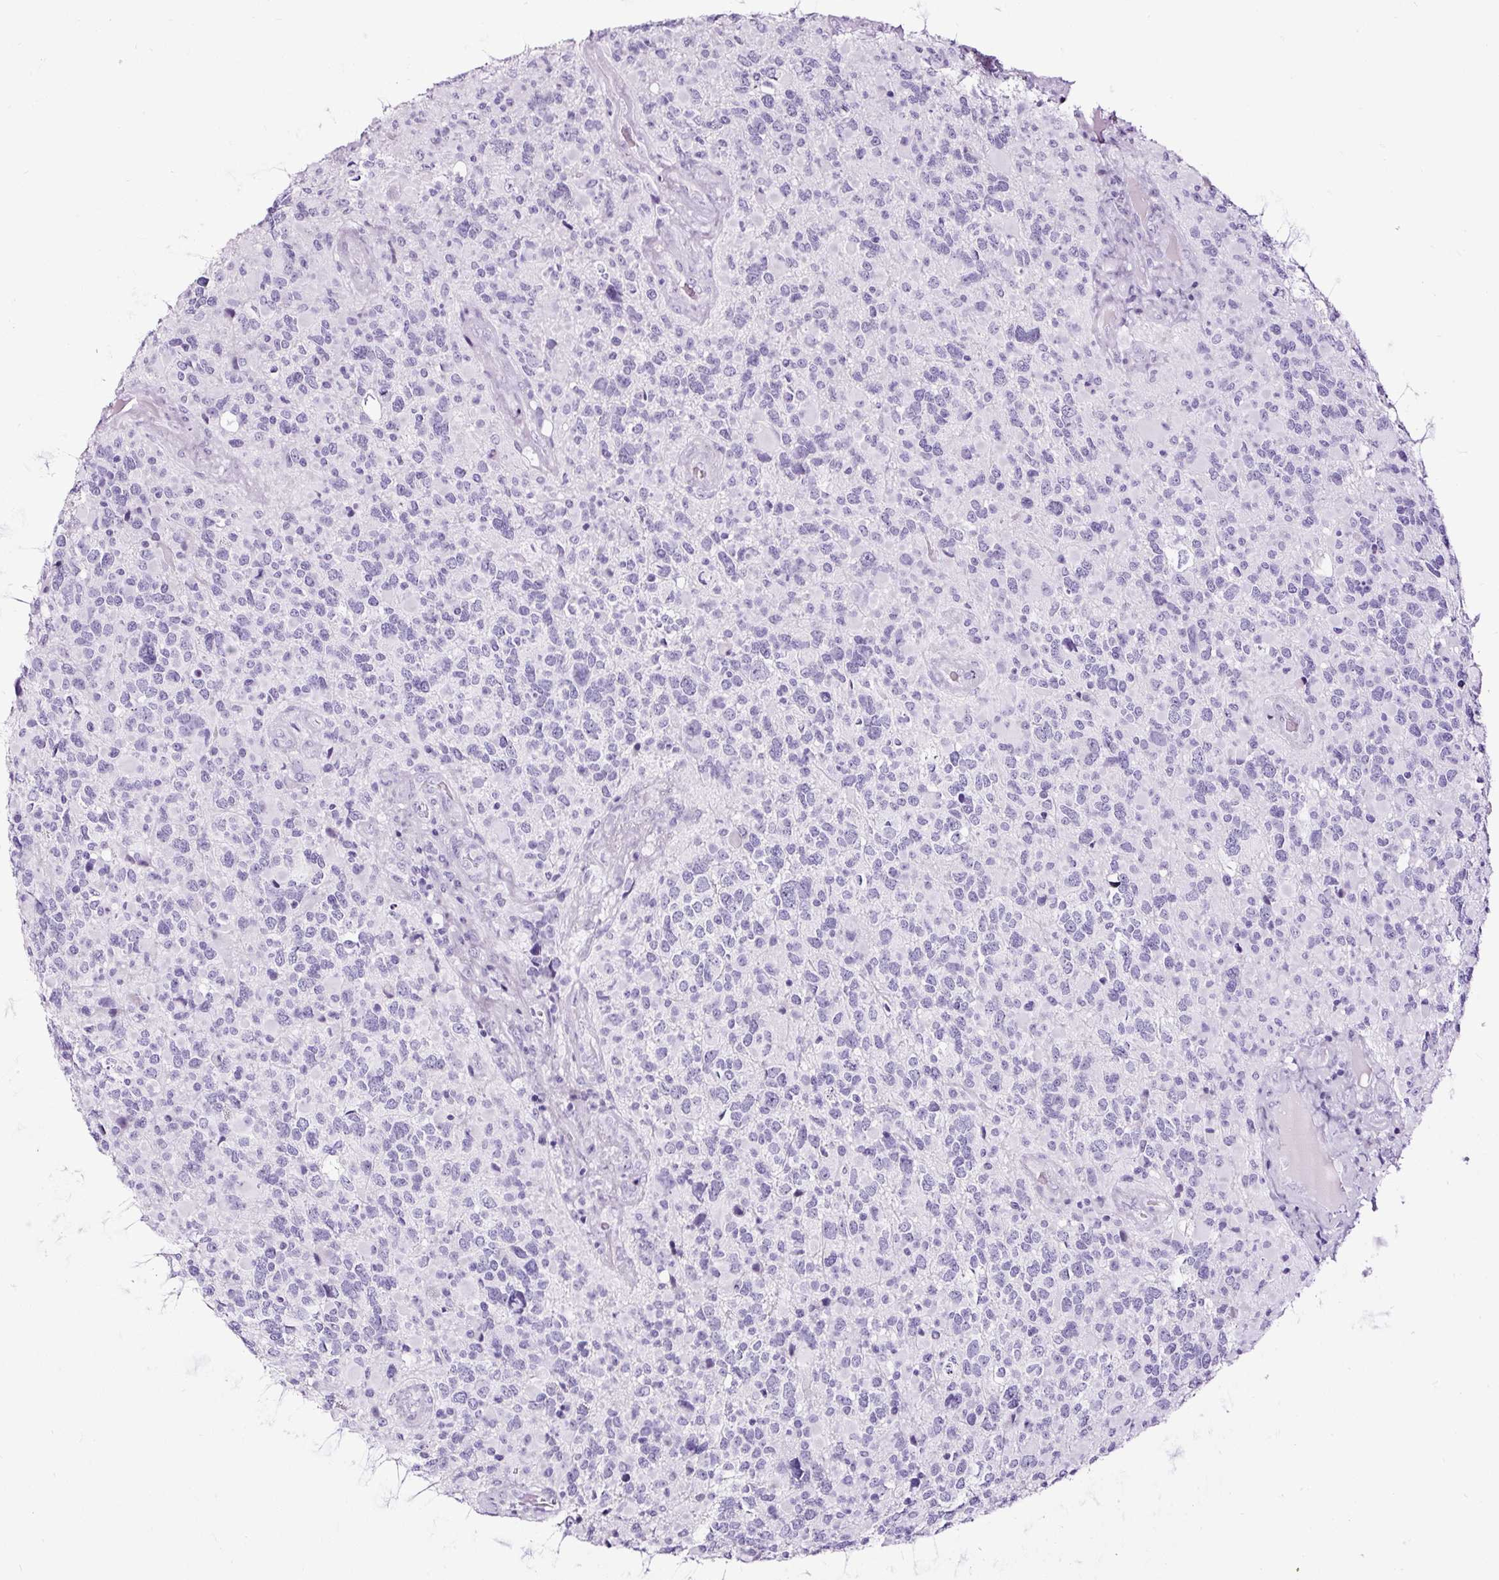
{"staining": {"intensity": "negative", "quantity": "none", "location": "none"}, "tissue": "glioma", "cell_type": "Tumor cells", "image_type": "cancer", "snomed": [{"axis": "morphology", "description": "Glioma, malignant, High grade"}, {"axis": "topography", "description": "Brain"}], "caption": "A photomicrograph of human high-grade glioma (malignant) is negative for staining in tumor cells.", "gene": "NPHS2", "patient": {"sex": "female", "age": 40}}